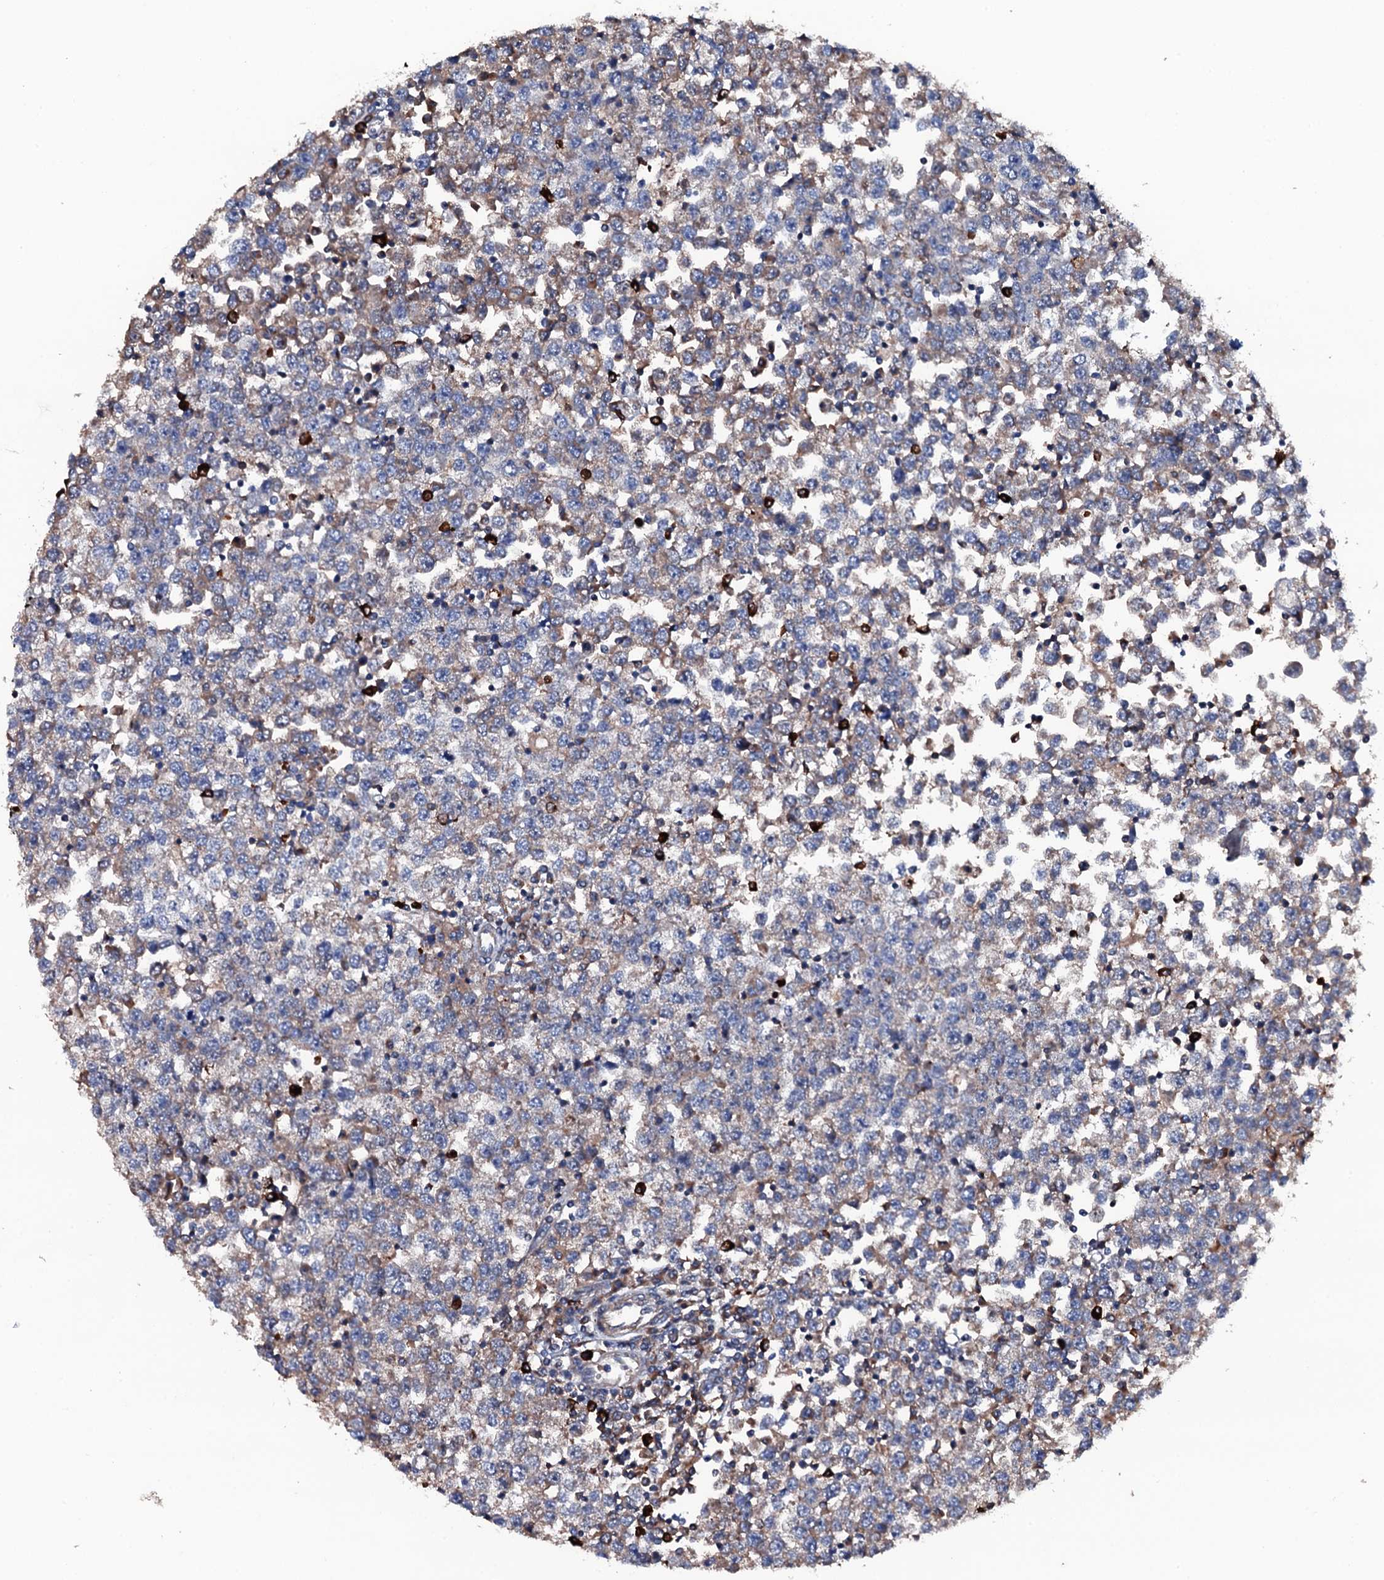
{"staining": {"intensity": "weak", "quantity": "<25%", "location": "cytoplasmic/membranous"}, "tissue": "testis cancer", "cell_type": "Tumor cells", "image_type": "cancer", "snomed": [{"axis": "morphology", "description": "Seminoma, NOS"}, {"axis": "topography", "description": "Testis"}], "caption": "Micrograph shows no significant protein expression in tumor cells of testis cancer (seminoma).", "gene": "NEK1", "patient": {"sex": "male", "age": 65}}